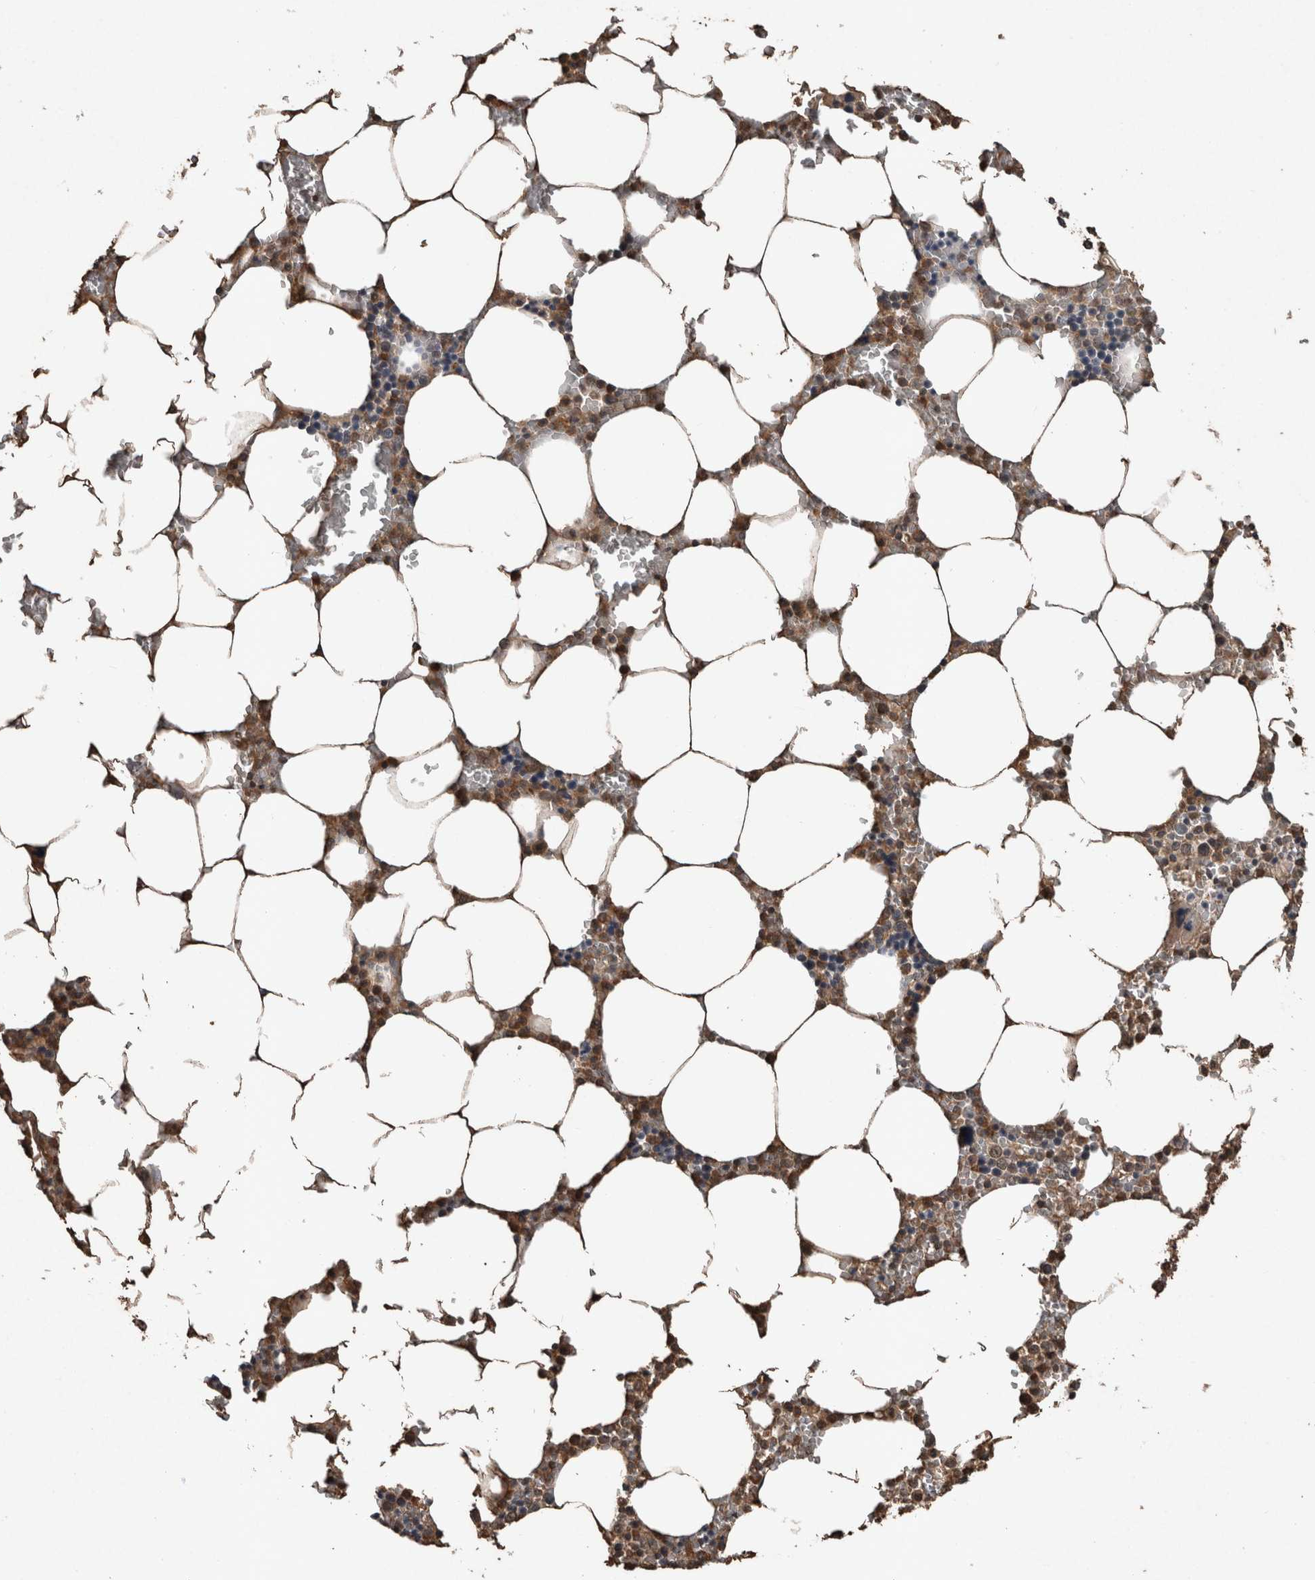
{"staining": {"intensity": "moderate", "quantity": "25%-75%", "location": "cytoplasmic/membranous,nuclear"}, "tissue": "bone marrow", "cell_type": "Hematopoietic cells", "image_type": "normal", "snomed": [{"axis": "morphology", "description": "Normal tissue, NOS"}, {"axis": "topography", "description": "Bone marrow"}], "caption": "Protein staining exhibits moderate cytoplasmic/membranous,nuclear staining in approximately 25%-75% of hematopoietic cells in normal bone marrow. (brown staining indicates protein expression, while blue staining denotes nuclei).", "gene": "FGFRL1", "patient": {"sex": "male", "age": 70}}